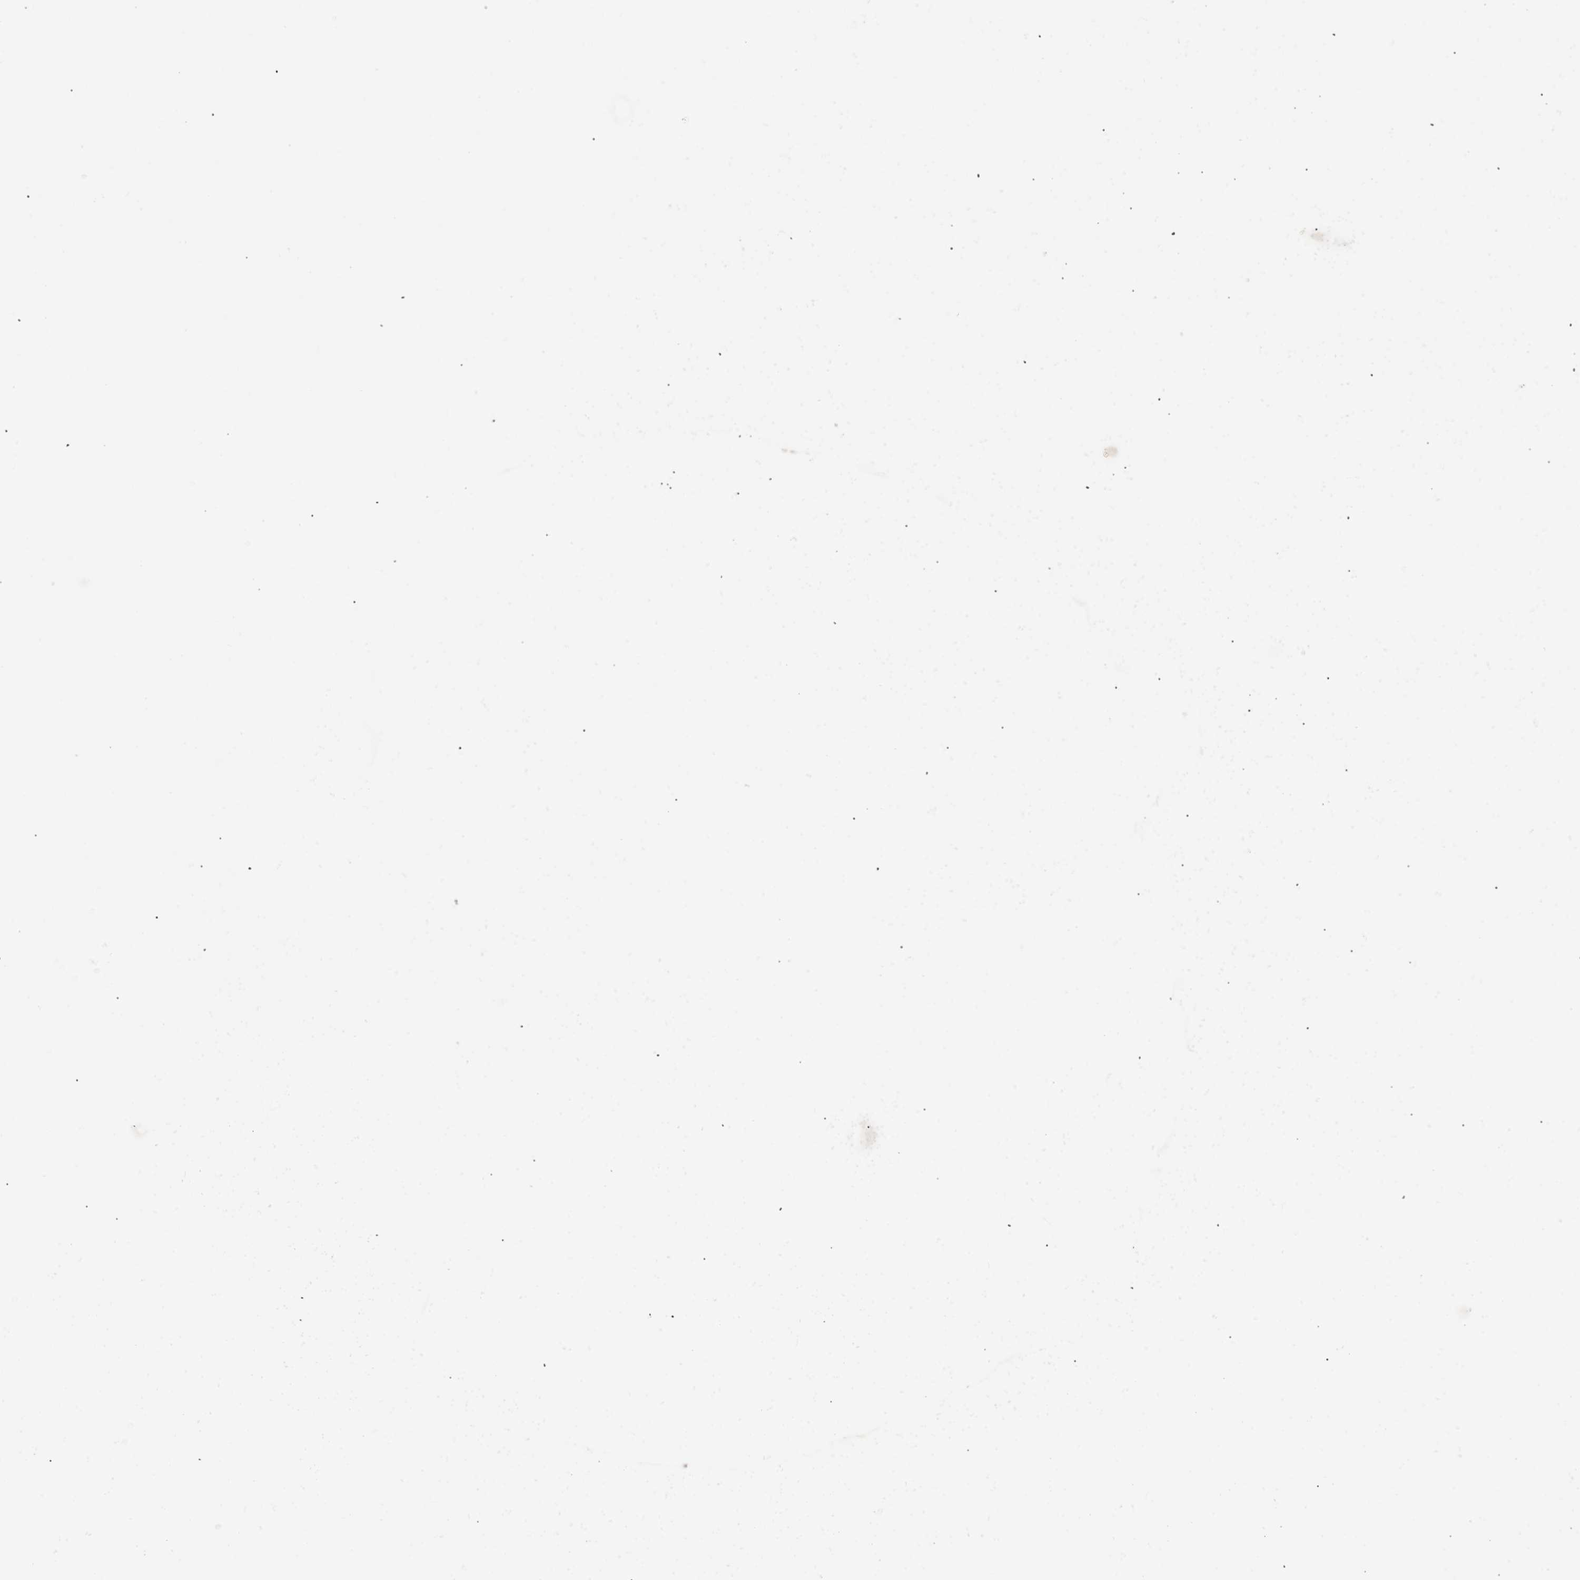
{"staining": {"intensity": "negative", "quantity": "none", "location": "none"}, "tissue": "skin cancer", "cell_type": "Tumor cells", "image_type": "cancer", "snomed": [{"axis": "morphology", "description": "Basal cell carcinoma"}, {"axis": "topography", "description": "Skin"}], "caption": "An immunohistochemistry photomicrograph of skin cancer is shown. There is no staining in tumor cells of skin cancer.", "gene": "GRB10", "patient": {"sex": "male", "age": 60}}